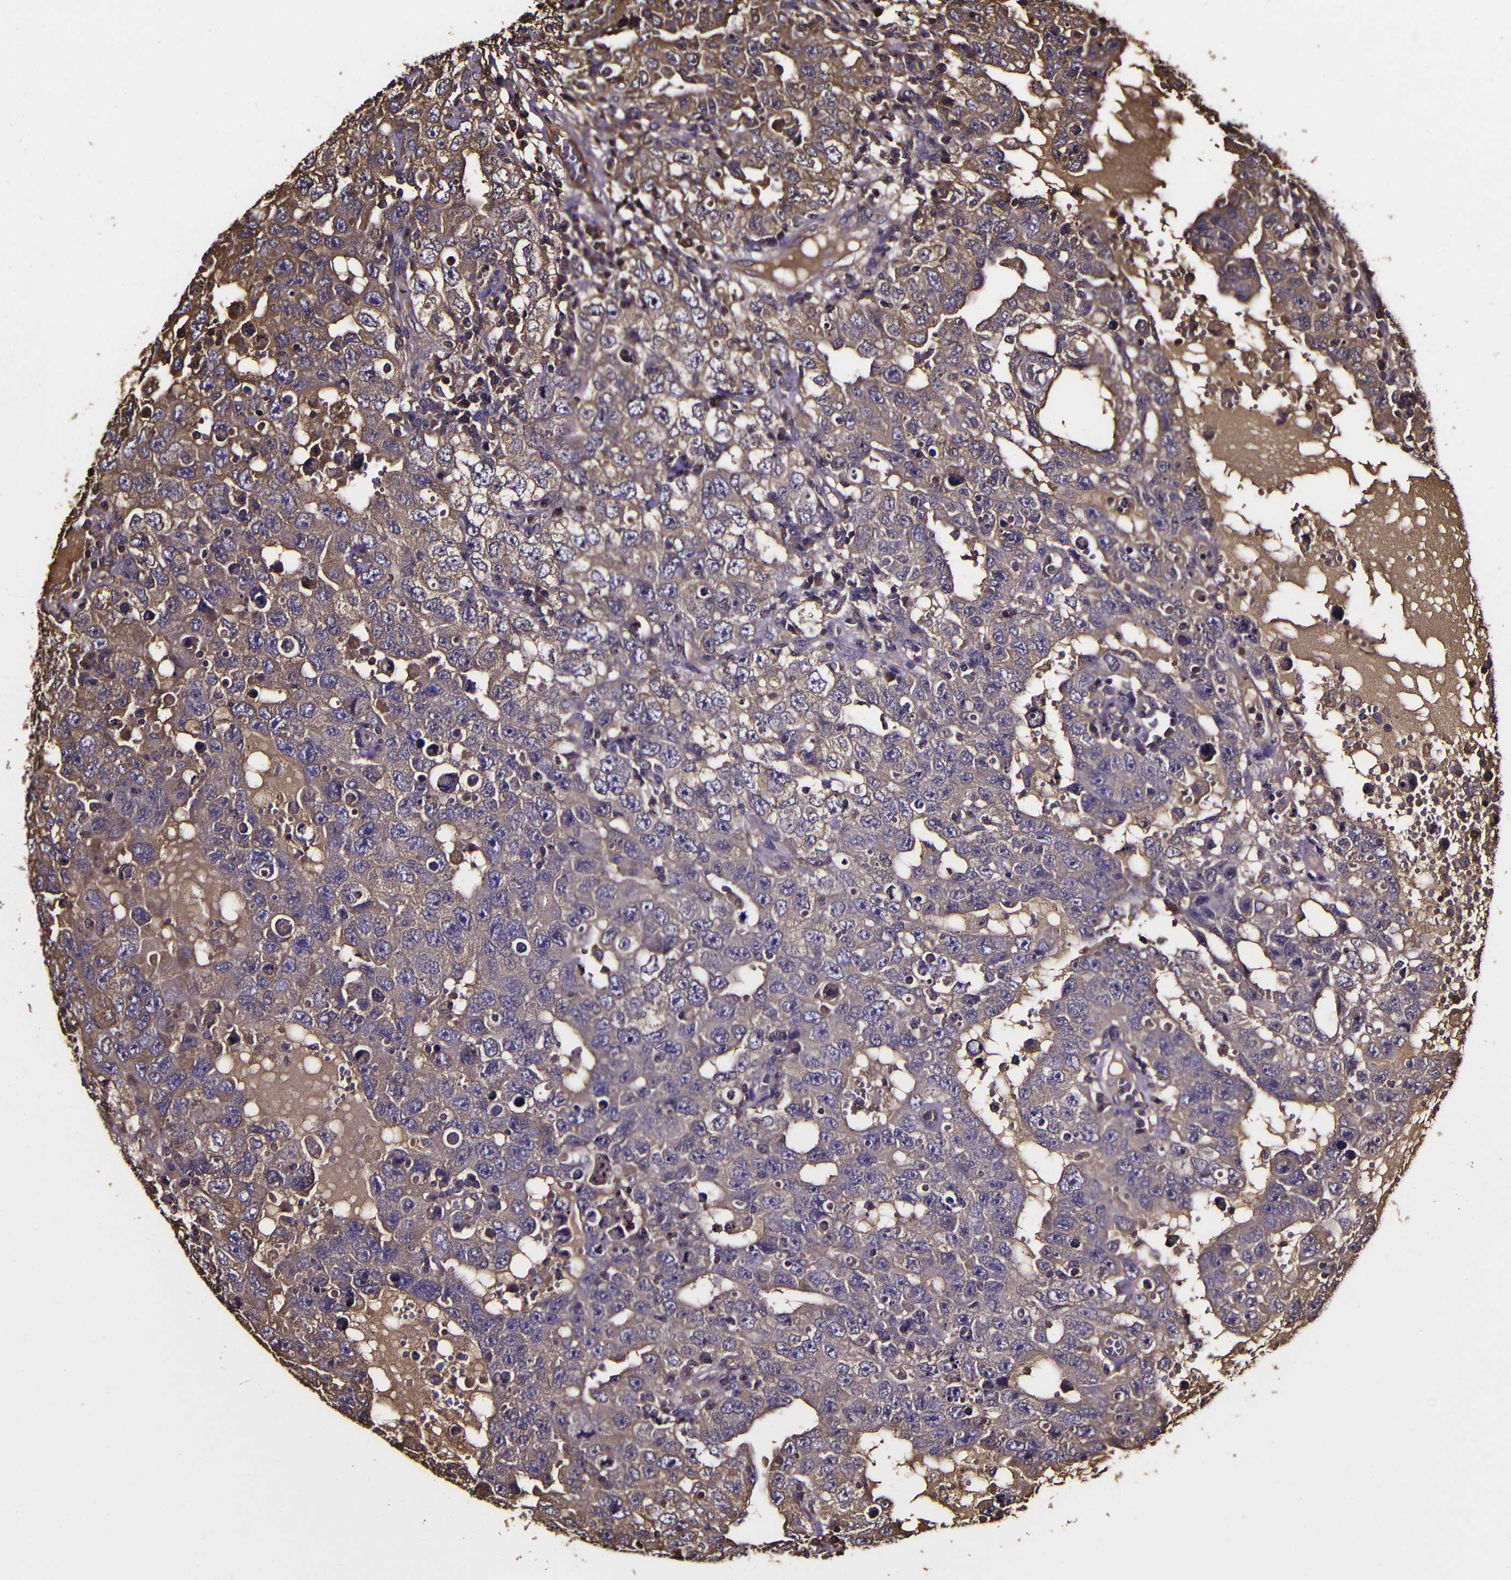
{"staining": {"intensity": "moderate", "quantity": "25%-75%", "location": "cytoplasmic/membranous"}, "tissue": "testis cancer", "cell_type": "Tumor cells", "image_type": "cancer", "snomed": [{"axis": "morphology", "description": "Carcinoma, Embryonal, NOS"}, {"axis": "topography", "description": "Testis"}], "caption": "Embryonal carcinoma (testis) stained with immunohistochemistry displays moderate cytoplasmic/membranous staining in about 25%-75% of tumor cells. (DAB (3,3'-diaminobenzidine) IHC with brightfield microscopy, high magnification).", "gene": "MSN", "patient": {"sex": "male", "age": 26}}